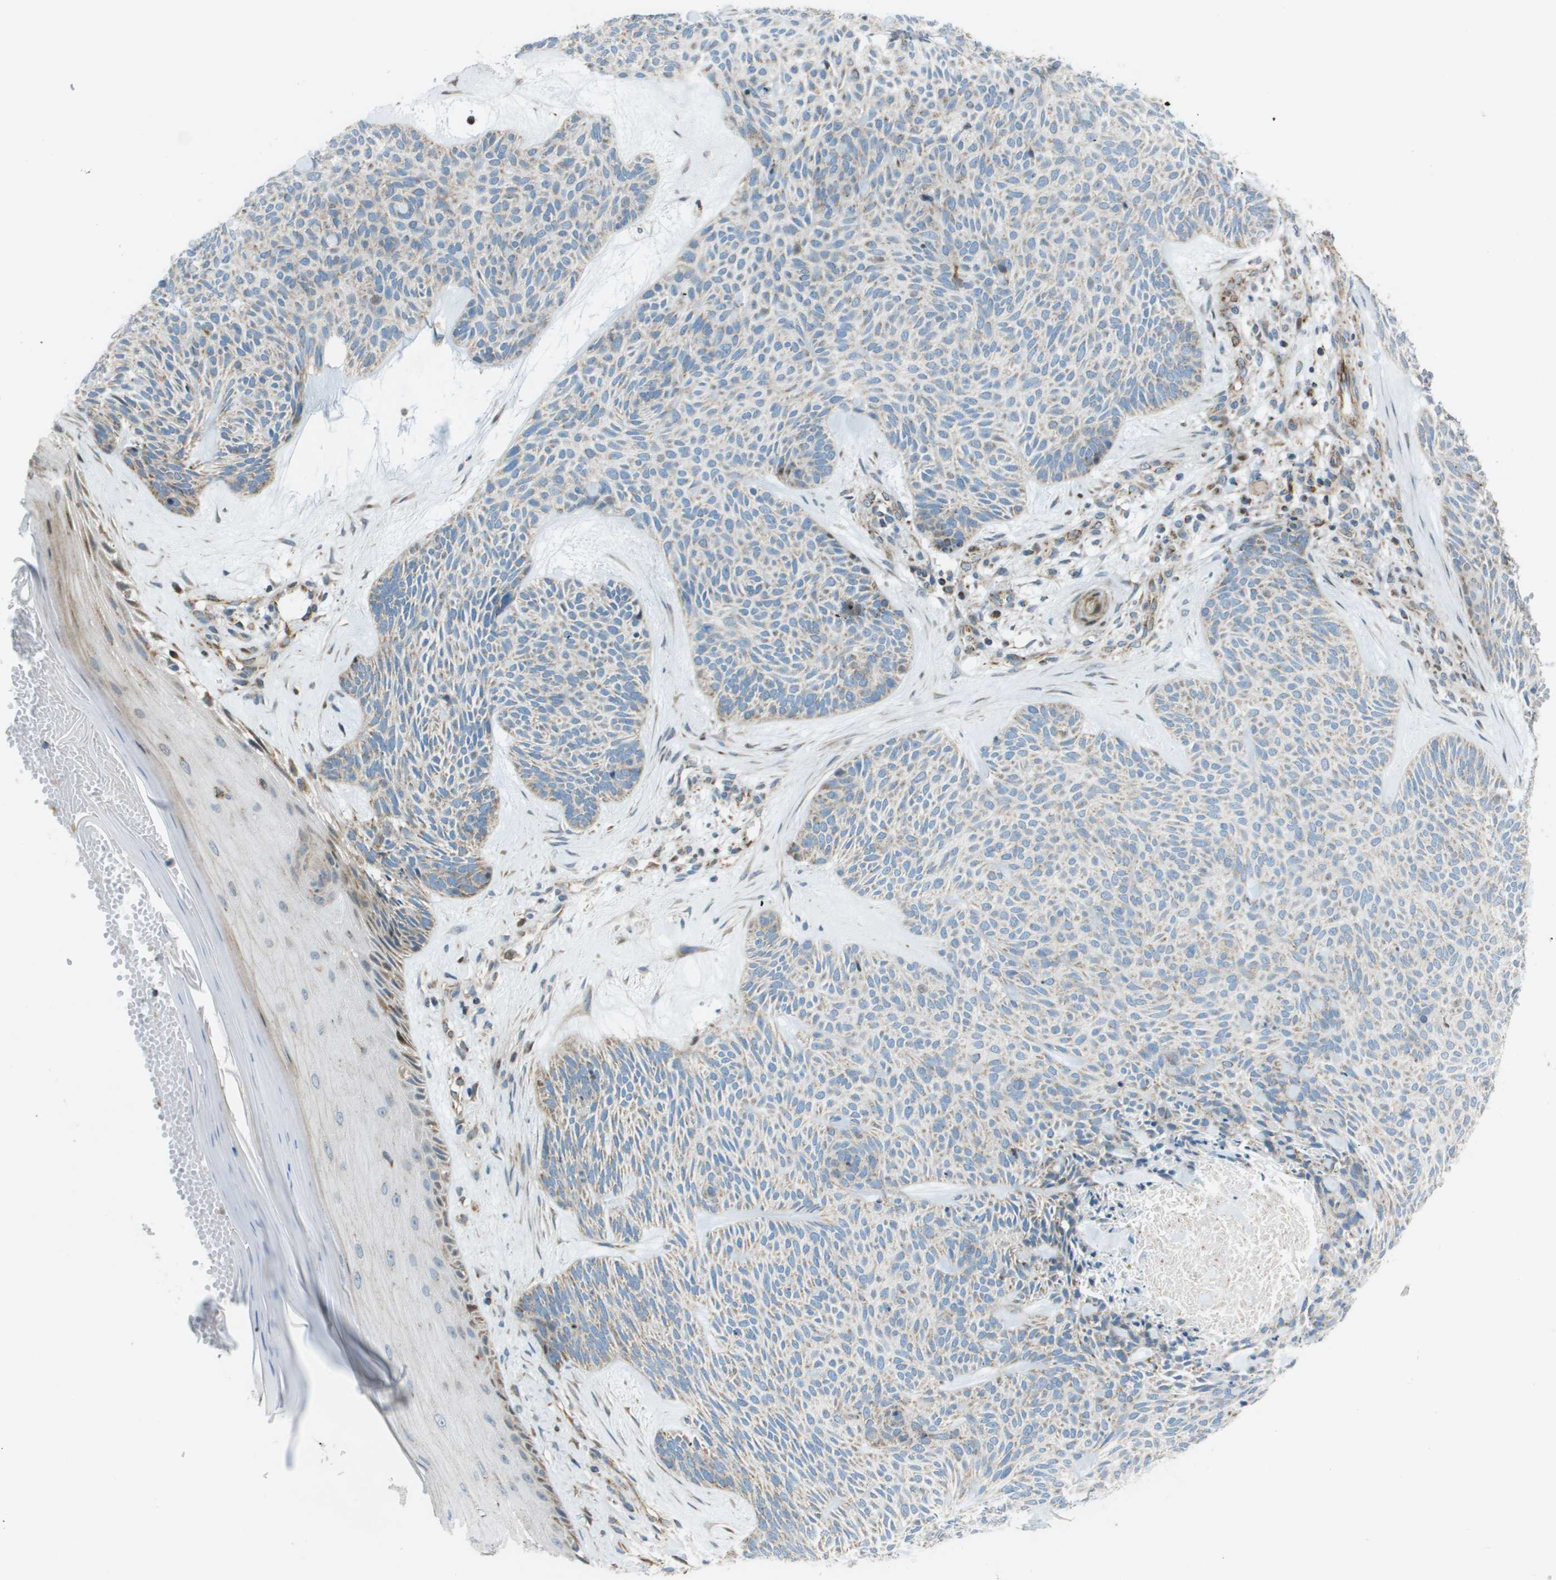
{"staining": {"intensity": "weak", "quantity": "<25%", "location": "cytoplasmic/membranous"}, "tissue": "skin cancer", "cell_type": "Tumor cells", "image_type": "cancer", "snomed": [{"axis": "morphology", "description": "Basal cell carcinoma"}, {"axis": "topography", "description": "Skin"}], "caption": "Immunohistochemical staining of human basal cell carcinoma (skin) exhibits no significant positivity in tumor cells.", "gene": "MGAT3", "patient": {"sex": "male", "age": 55}}